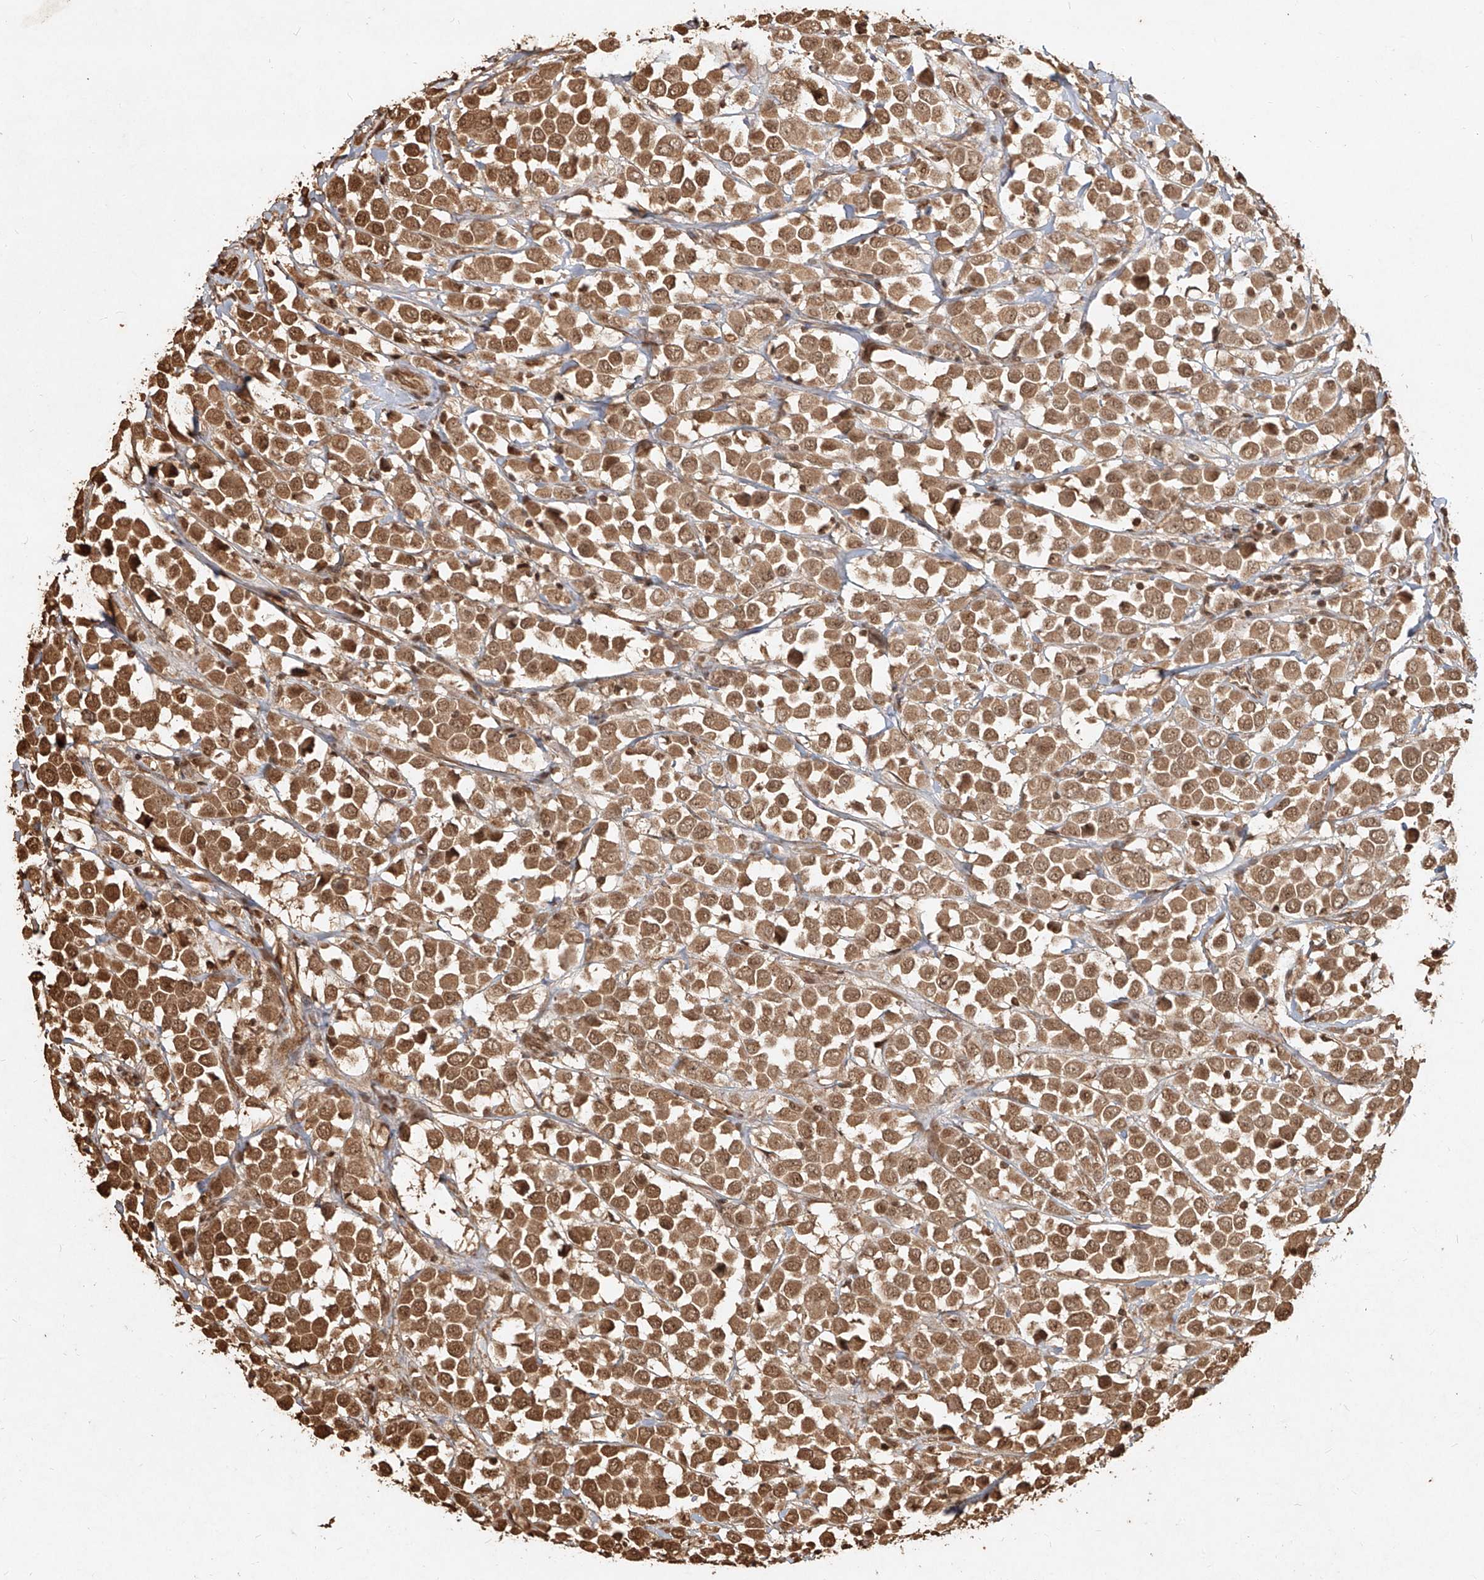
{"staining": {"intensity": "moderate", "quantity": ">75%", "location": "cytoplasmic/membranous,nuclear"}, "tissue": "breast cancer", "cell_type": "Tumor cells", "image_type": "cancer", "snomed": [{"axis": "morphology", "description": "Duct carcinoma"}, {"axis": "topography", "description": "Breast"}], "caption": "Infiltrating ductal carcinoma (breast) stained with immunohistochemistry shows moderate cytoplasmic/membranous and nuclear expression in approximately >75% of tumor cells.", "gene": "UBE2K", "patient": {"sex": "female", "age": 61}}